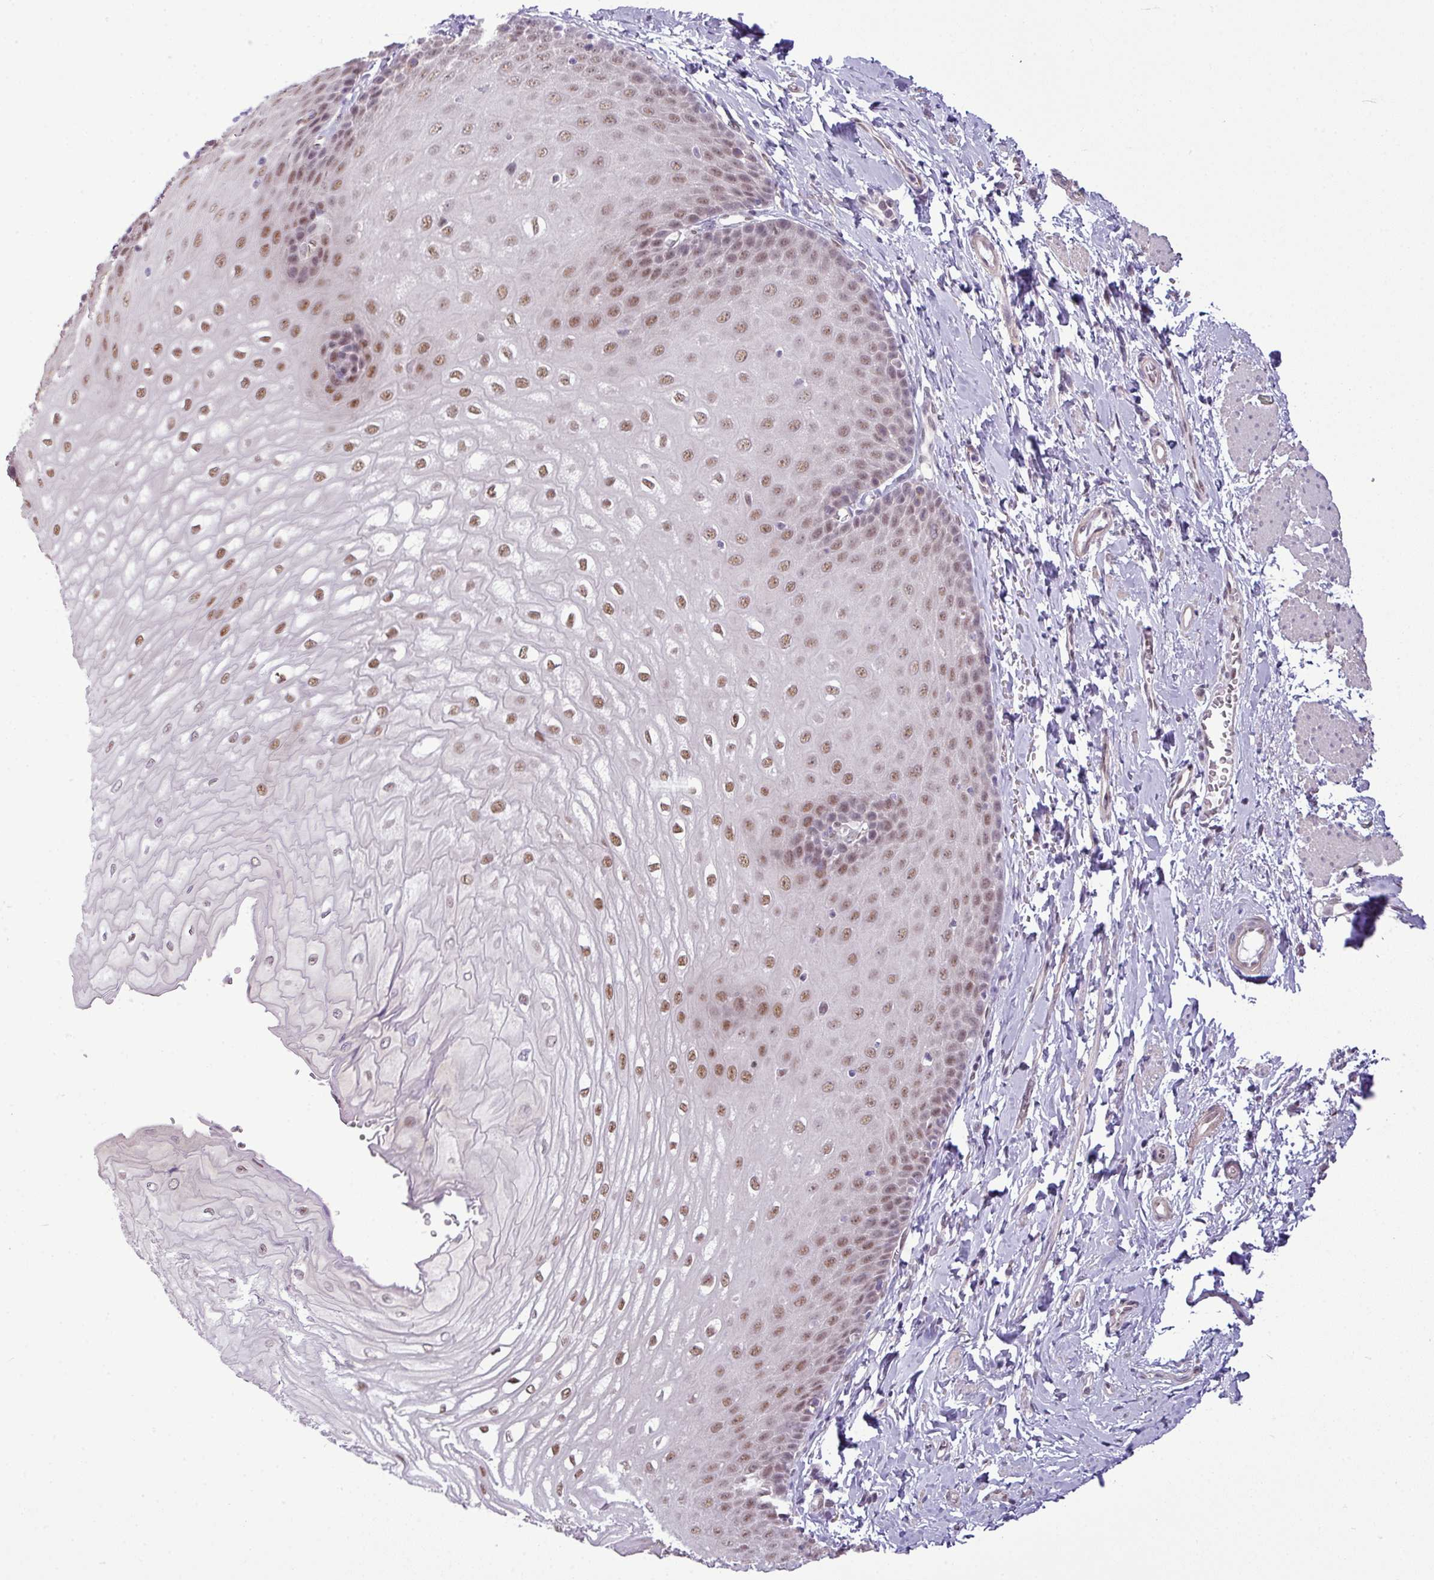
{"staining": {"intensity": "moderate", "quantity": "25%-75%", "location": "nuclear"}, "tissue": "esophagus", "cell_type": "Squamous epithelial cells", "image_type": "normal", "snomed": [{"axis": "morphology", "description": "Normal tissue, NOS"}, {"axis": "topography", "description": "Esophagus"}], "caption": "High-magnification brightfield microscopy of benign esophagus stained with DAB (brown) and counterstained with hematoxylin (blue). squamous epithelial cells exhibit moderate nuclear positivity is present in about25%-75% of cells. Nuclei are stained in blue.", "gene": "ZNF217", "patient": {"sex": "male", "age": 70}}